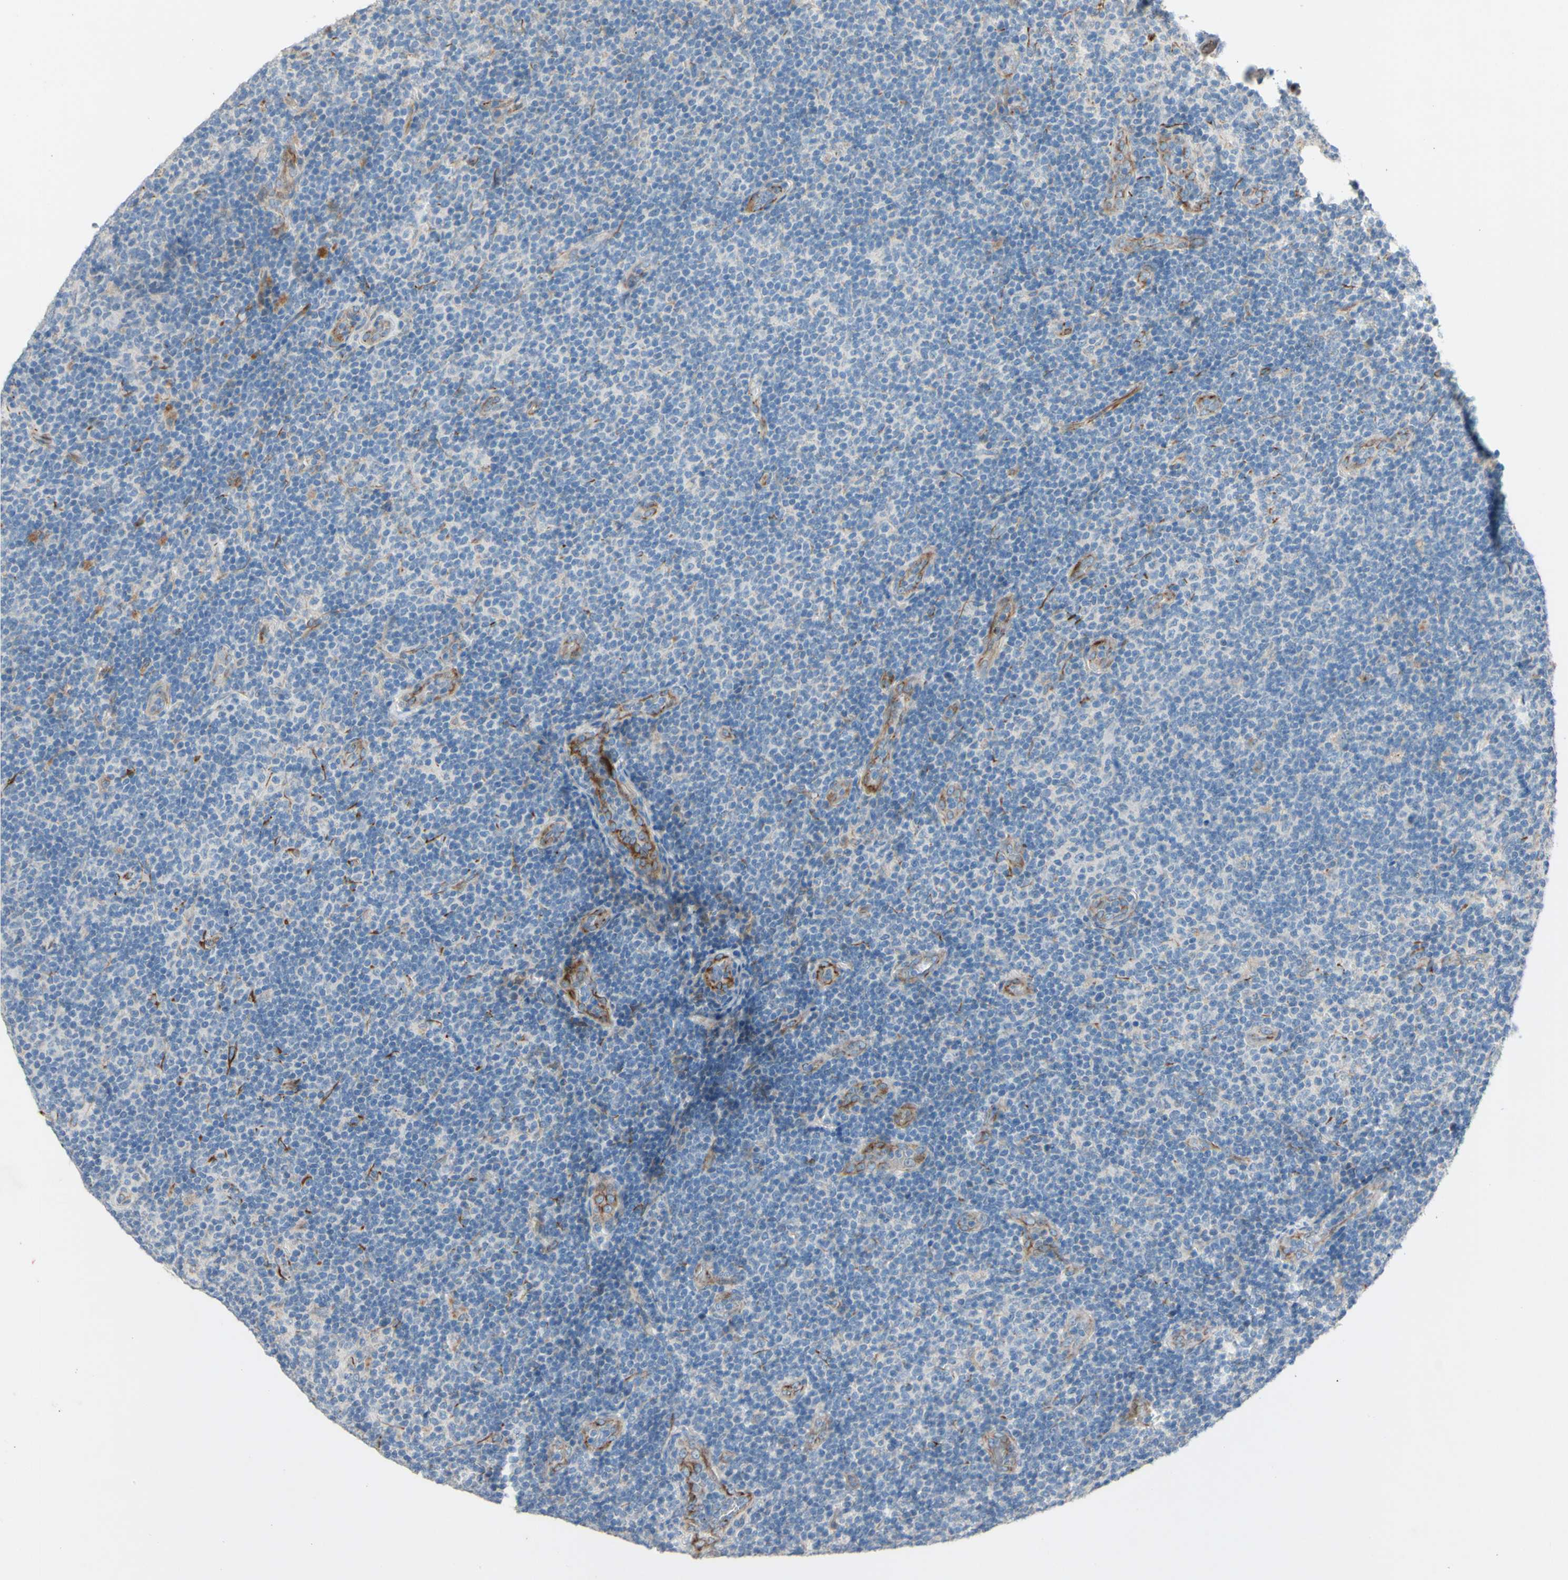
{"staining": {"intensity": "negative", "quantity": "none", "location": "none"}, "tissue": "lymphoma", "cell_type": "Tumor cells", "image_type": "cancer", "snomed": [{"axis": "morphology", "description": "Malignant lymphoma, non-Hodgkin's type, Low grade"}, {"axis": "topography", "description": "Lymph node"}], "caption": "High magnification brightfield microscopy of lymphoma stained with DAB (3,3'-diaminobenzidine) (brown) and counterstained with hematoxylin (blue): tumor cells show no significant positivity.", "gene": "CDCP1", "patient": {"sex": "male", "age": 83}}